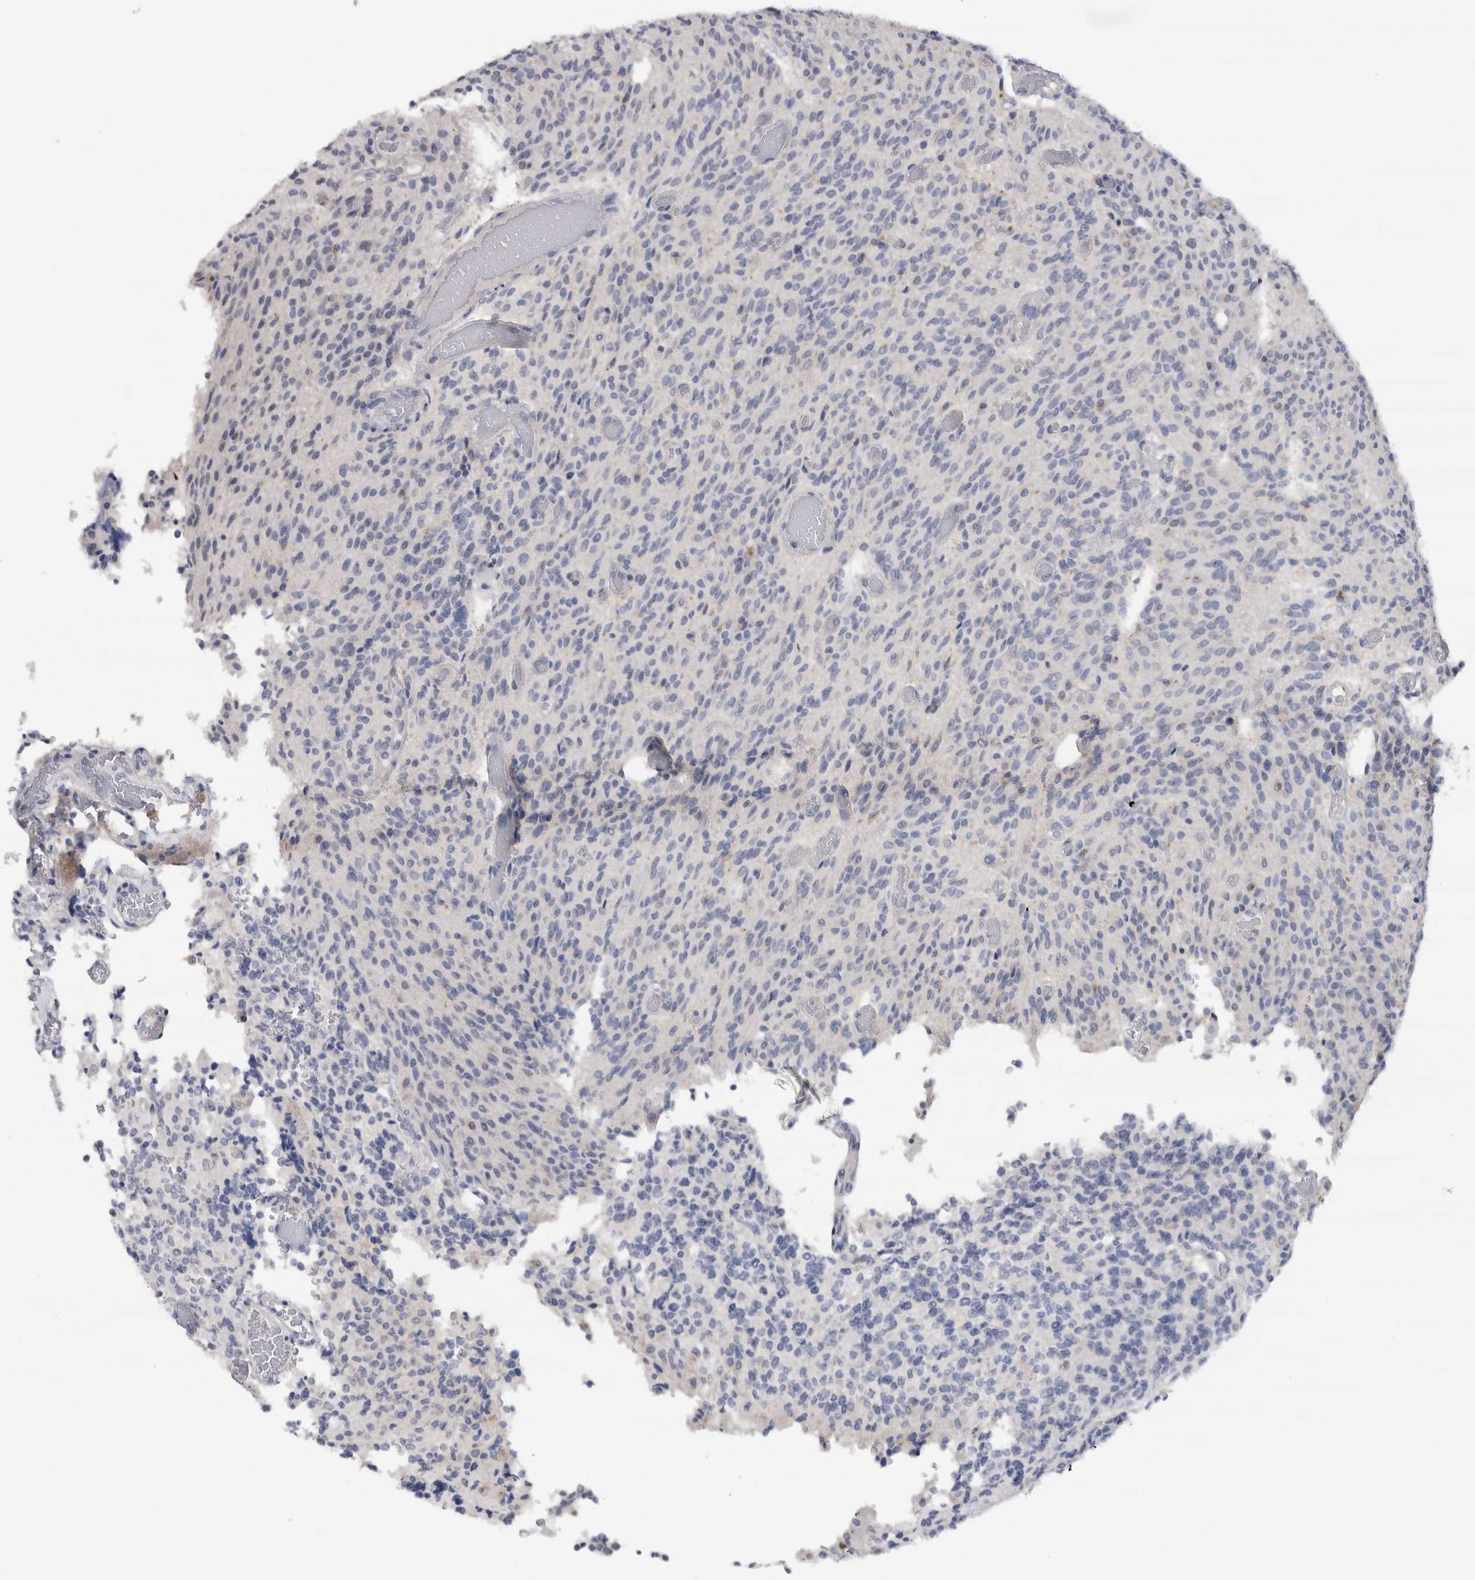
{"staining": {"intensity": "negative", "quantity": "none", "location": "none"}, "tissue": "glioma", "cell_type": "Tumor cells", "image_type": "cancer", "snomed": [{"axis": "morphology", "description": "Glioma, malignant, High grade"}, {"axis": "topography", "description": "Brain"}], "caption": "Human glioma stained for a protein using IHC exhibits no staining in tumor cells.", "gene": "CD63", "patient": {"sex": "male", "age": 34}}